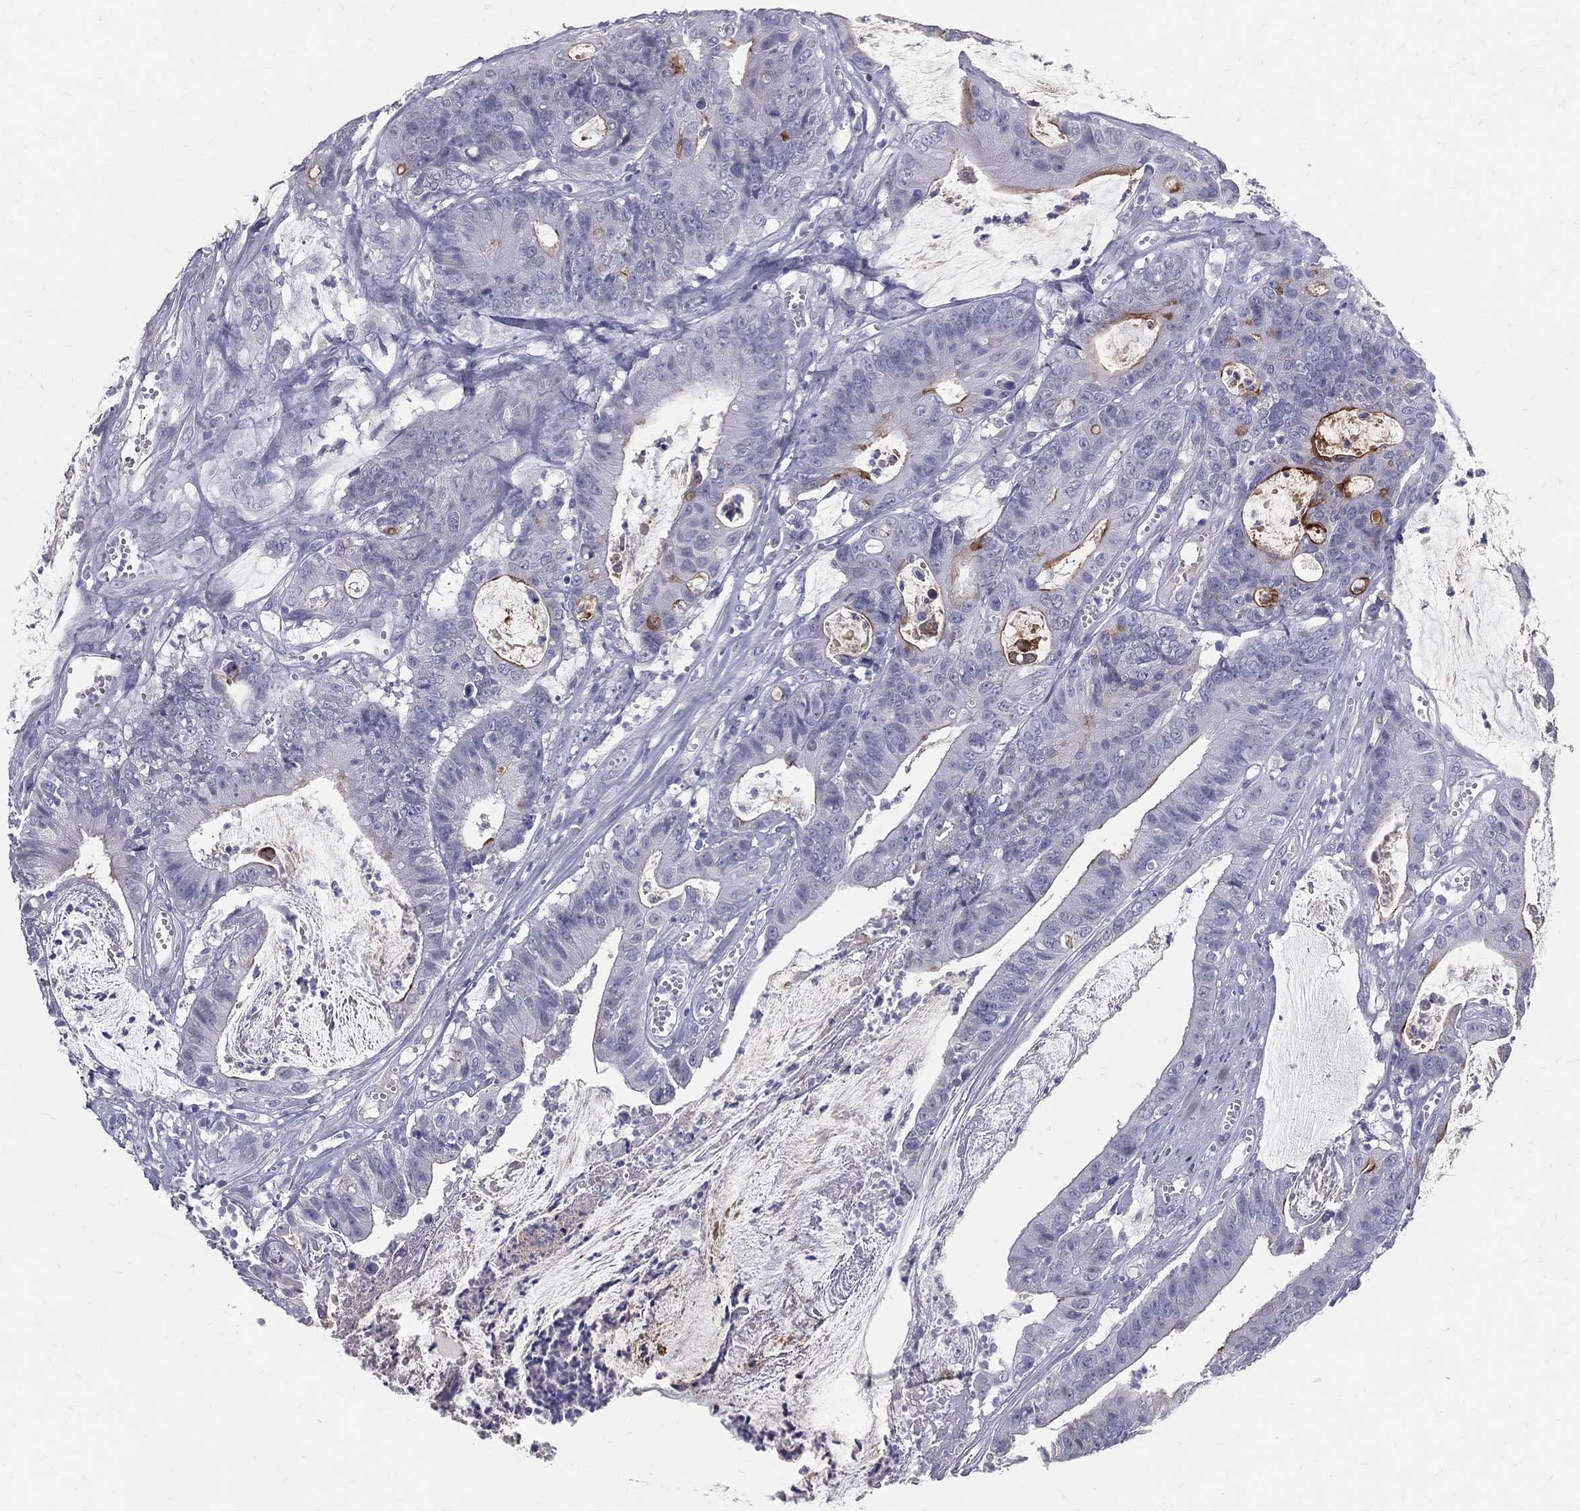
{"staining": {"intensity": "strong", "quantity": "<25%", "location": "cytoplasmic/membranous"}, "tissue": "colorectal cancer", "cell_type": "Tumor cells", "image_type": "cancer", "snomed": [{"axis": "morphology", "description": "Adenocarcinoma, NOS"}, {"axis": "topography", "description": "Colon"}], "caption": "Colorectal adenocarcinoma stained for a protein shows strong cytoplasmic/membranous positivity in tumor cells.", "gene": "ACE2", "patient": {"sex": "female", "age": 69}}